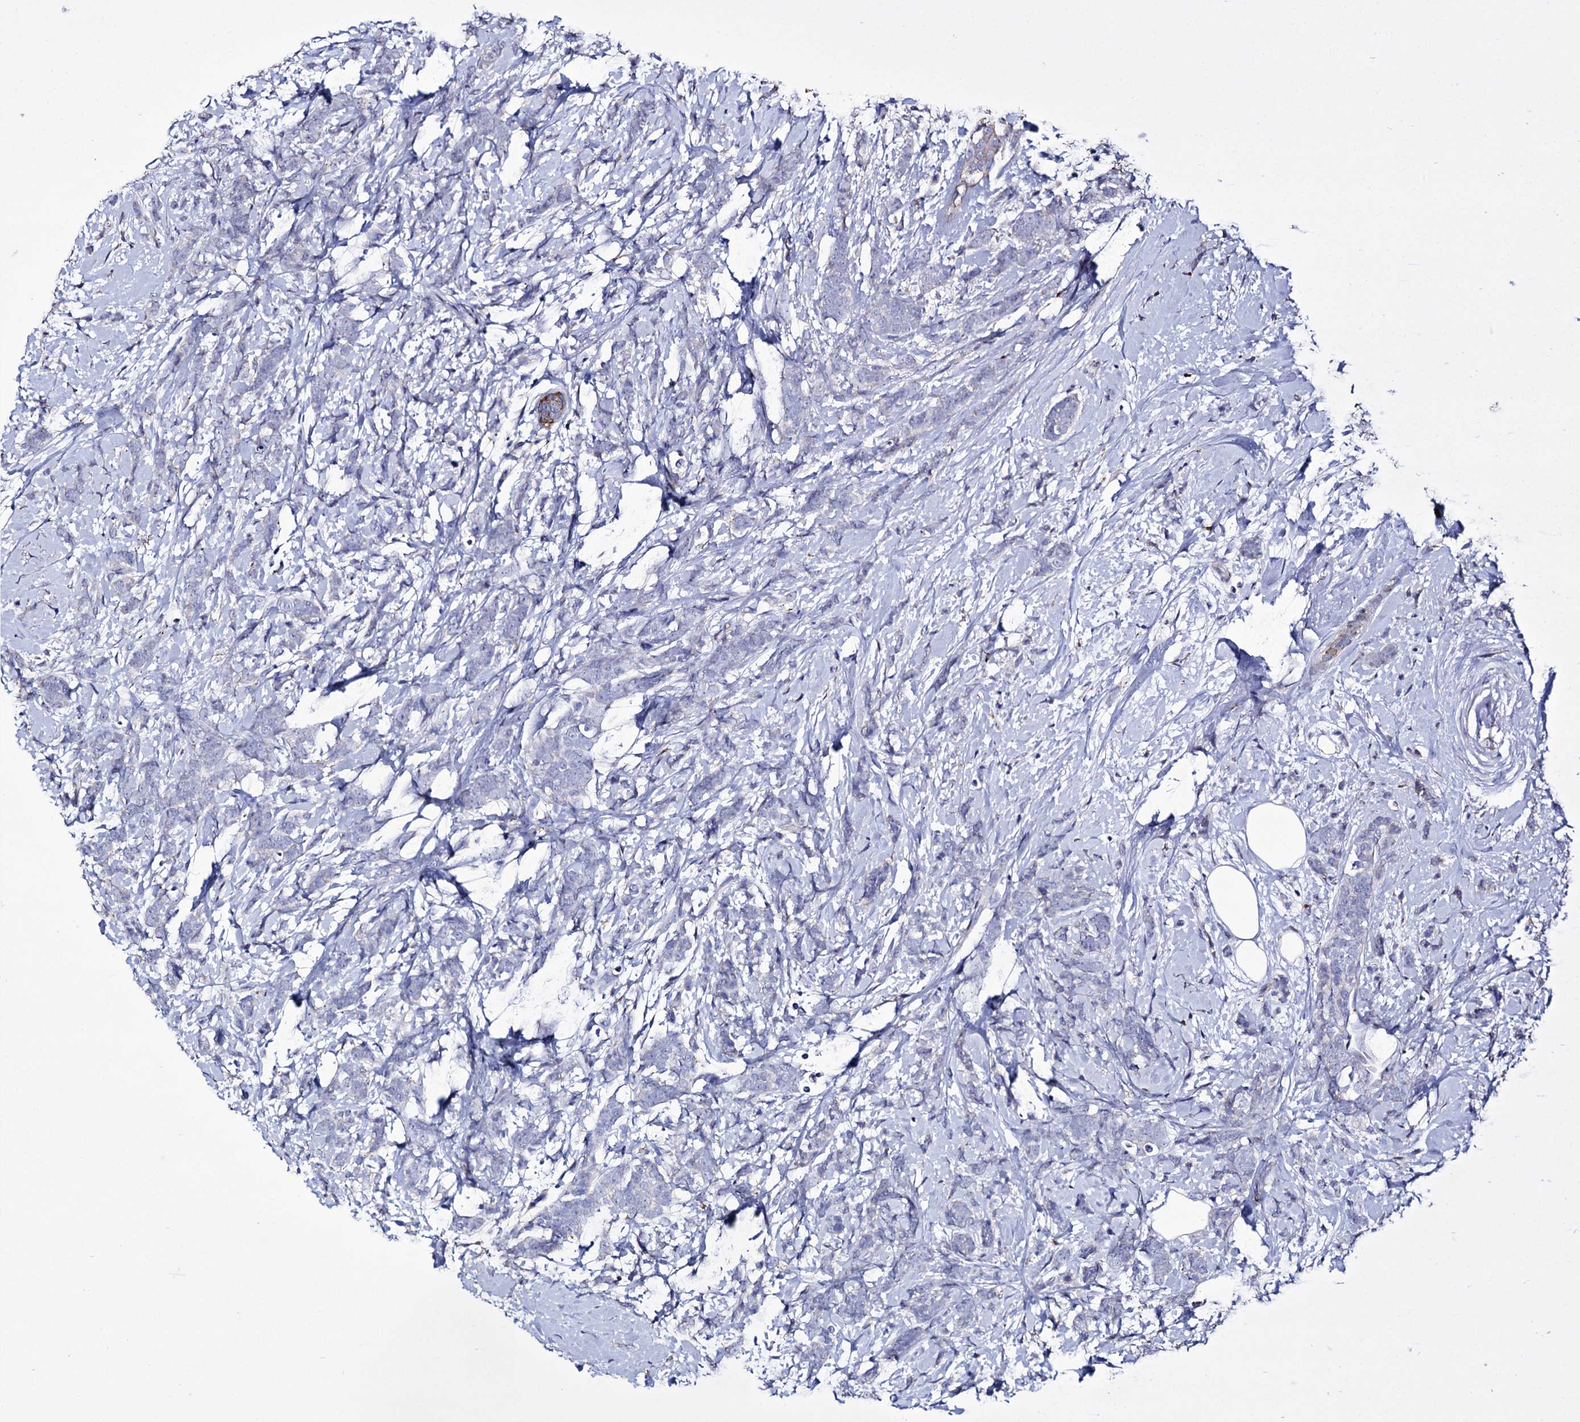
{"staining": {"intensity": "negative", "quantity": "none", "location": "none"}, "tissue": "breast cancer", "cell_type": "Tumor cells", "image_type": "cancer", "snomed": [{"axis": "morphology", "description": "Lobular carcinoma"}, {"axis": "topography", "description": "Breast"}], "caption": "Protein analysis of breast cancer (lobular carcinoma) reveals no significant positivity in tumor cells.", "gene": "TUBGCP5", "patient": {"sex": "female", "age": 58}}